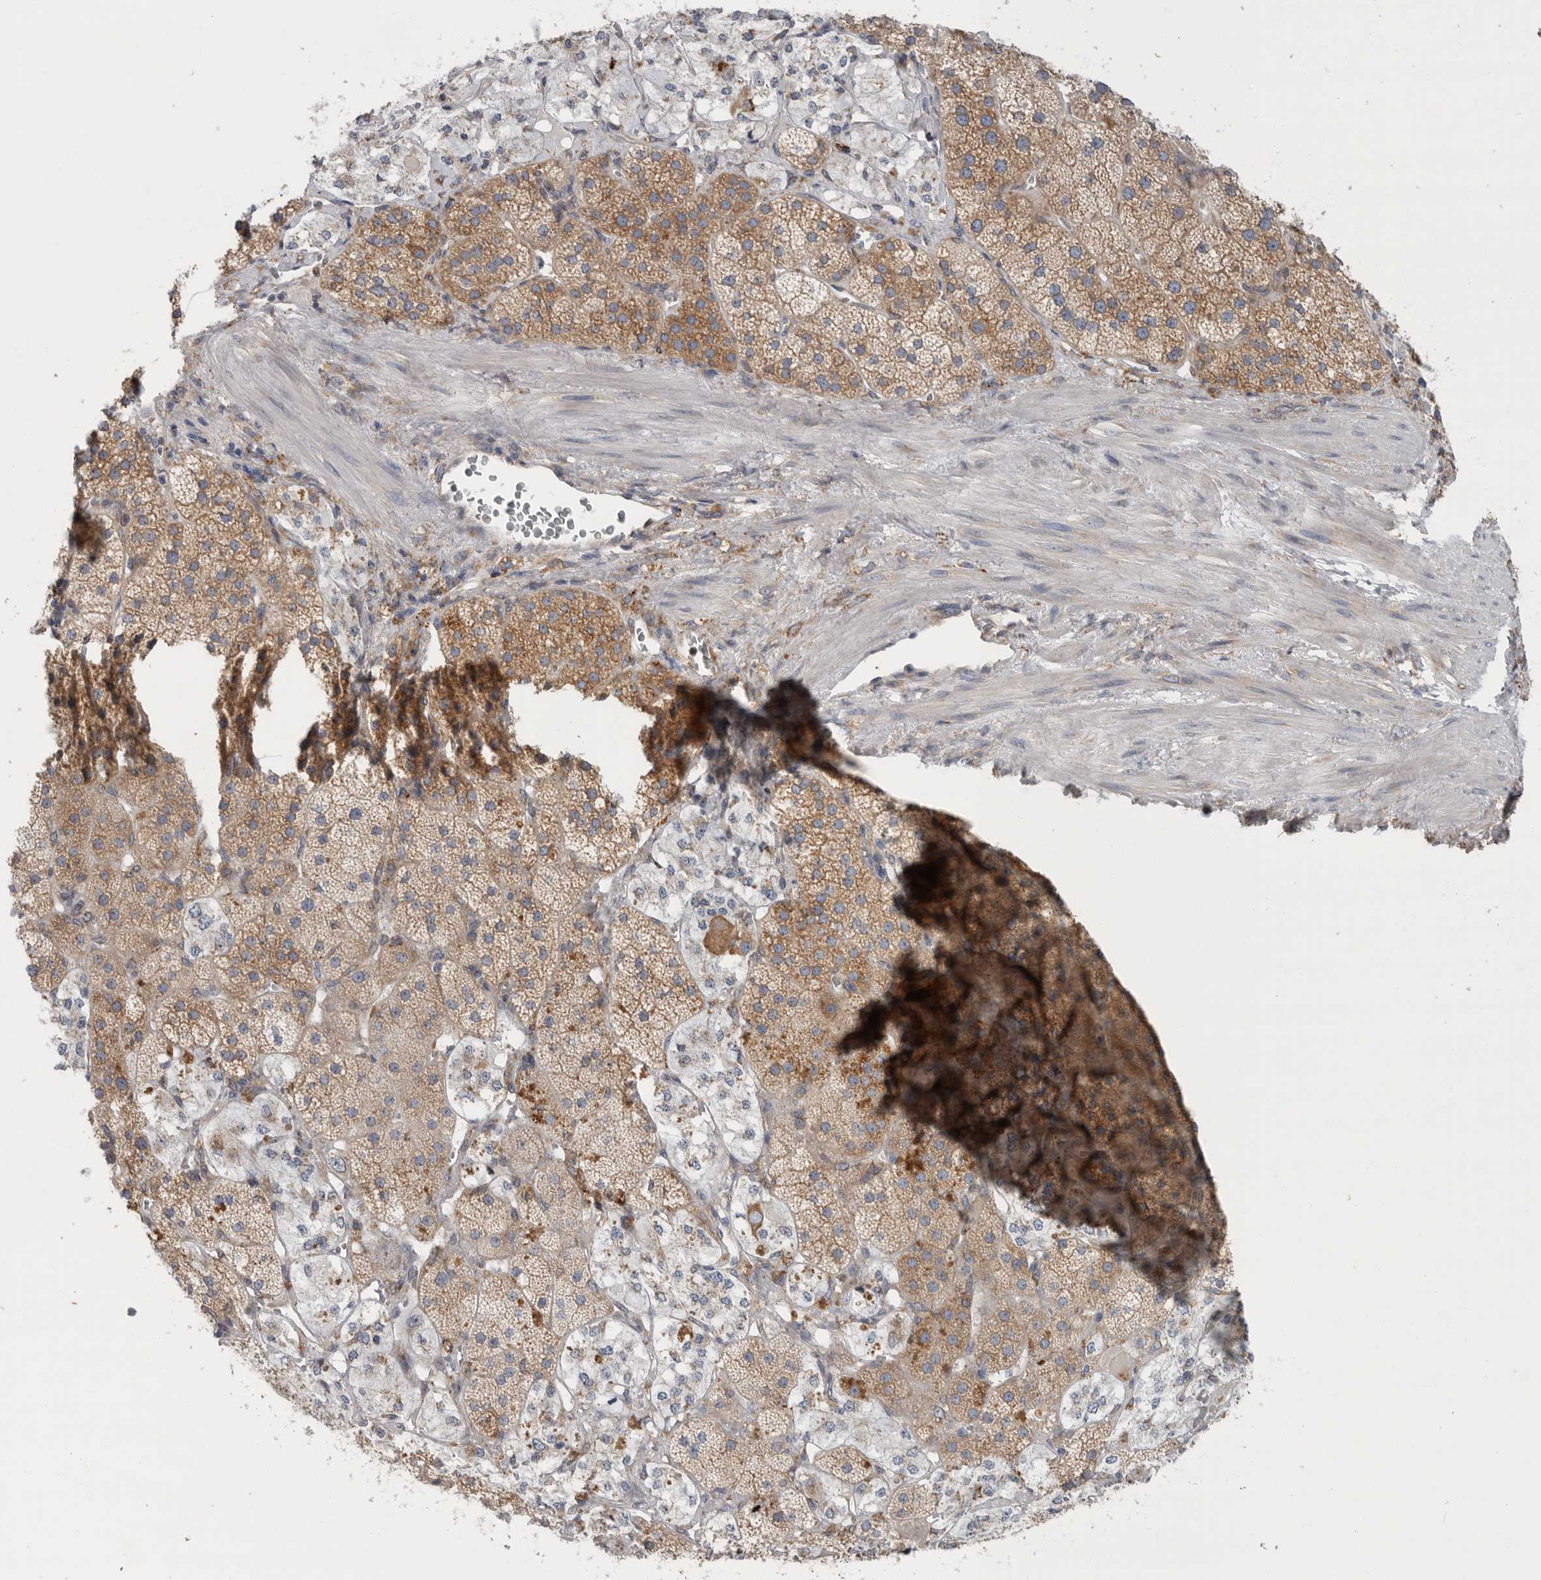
{"staining": {"intensity": "moderate", "quantity": ">75%", "location": "cytoplasmic/membranous"}, "tissue": "adrenal gland", "cell_type": "Glandular cells", "image_type": "normal", "snomed": [{"axis": "morphology", "description": "Normal tissue, NOS"}, {"axis": "topography", "description": "Adrenal gland"}], "caption": "This micrograph shows IHC staining of benign human adrenal gland, with medium moderate cytoplasmic/membranous staining in about >75% of glandular cells.", "gene": "GANAB", "patient": {"sex": "male", "age": 57}}